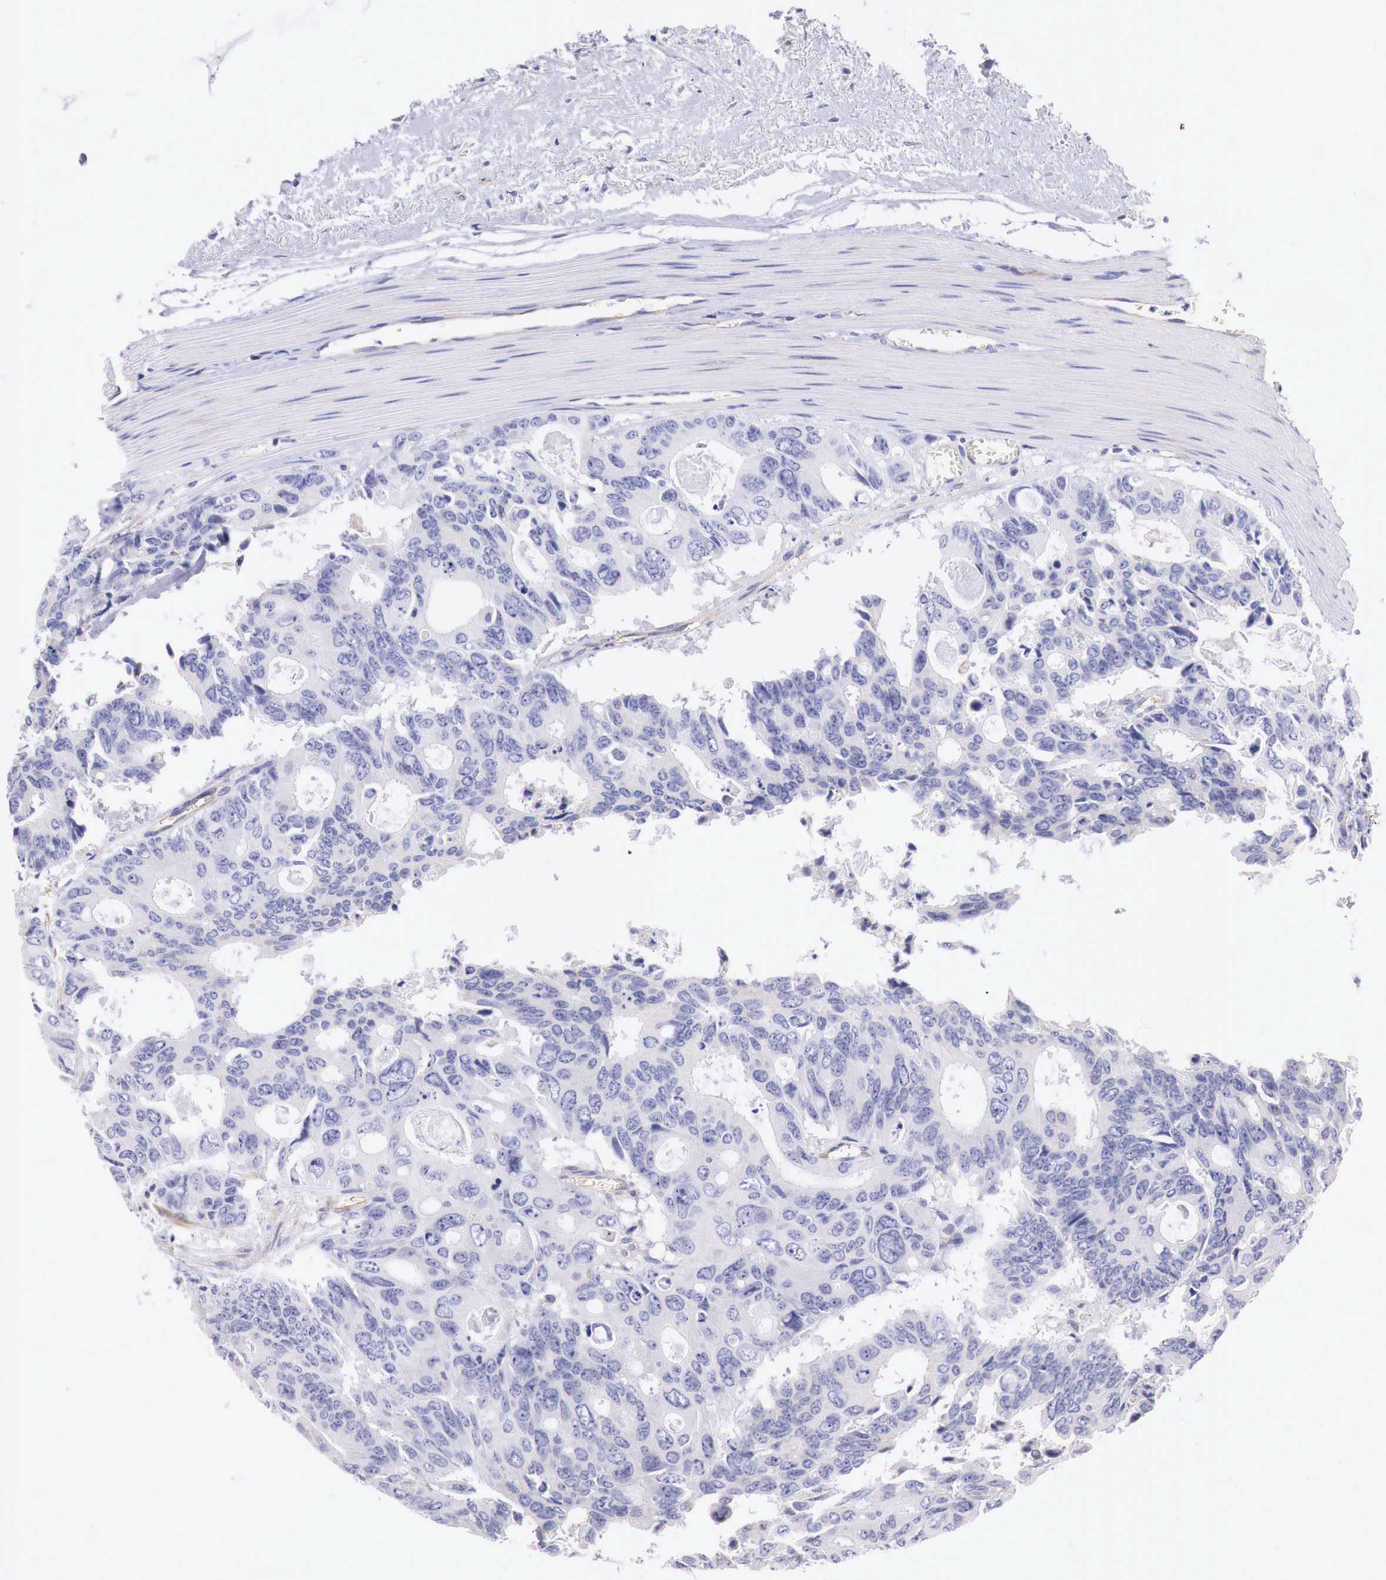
{"staining": {"intensity": "negative", "quantity": "none", "location": "none"}, "tissue": "colorectal cancer", "cell_type": "Tumor cells", "image_type": "cancer", "snomed": [{"axis": "morphology", "description": "Adenocarcinoma, NOS"}, {"axis": "topography", "description": "Rectum"}], "caption": "This is a image of IHC staining of colorectal cancer, which shows no staining in tumor cells.", "gene": "RDX", "patient": {"sex": "male", "age": 76}}